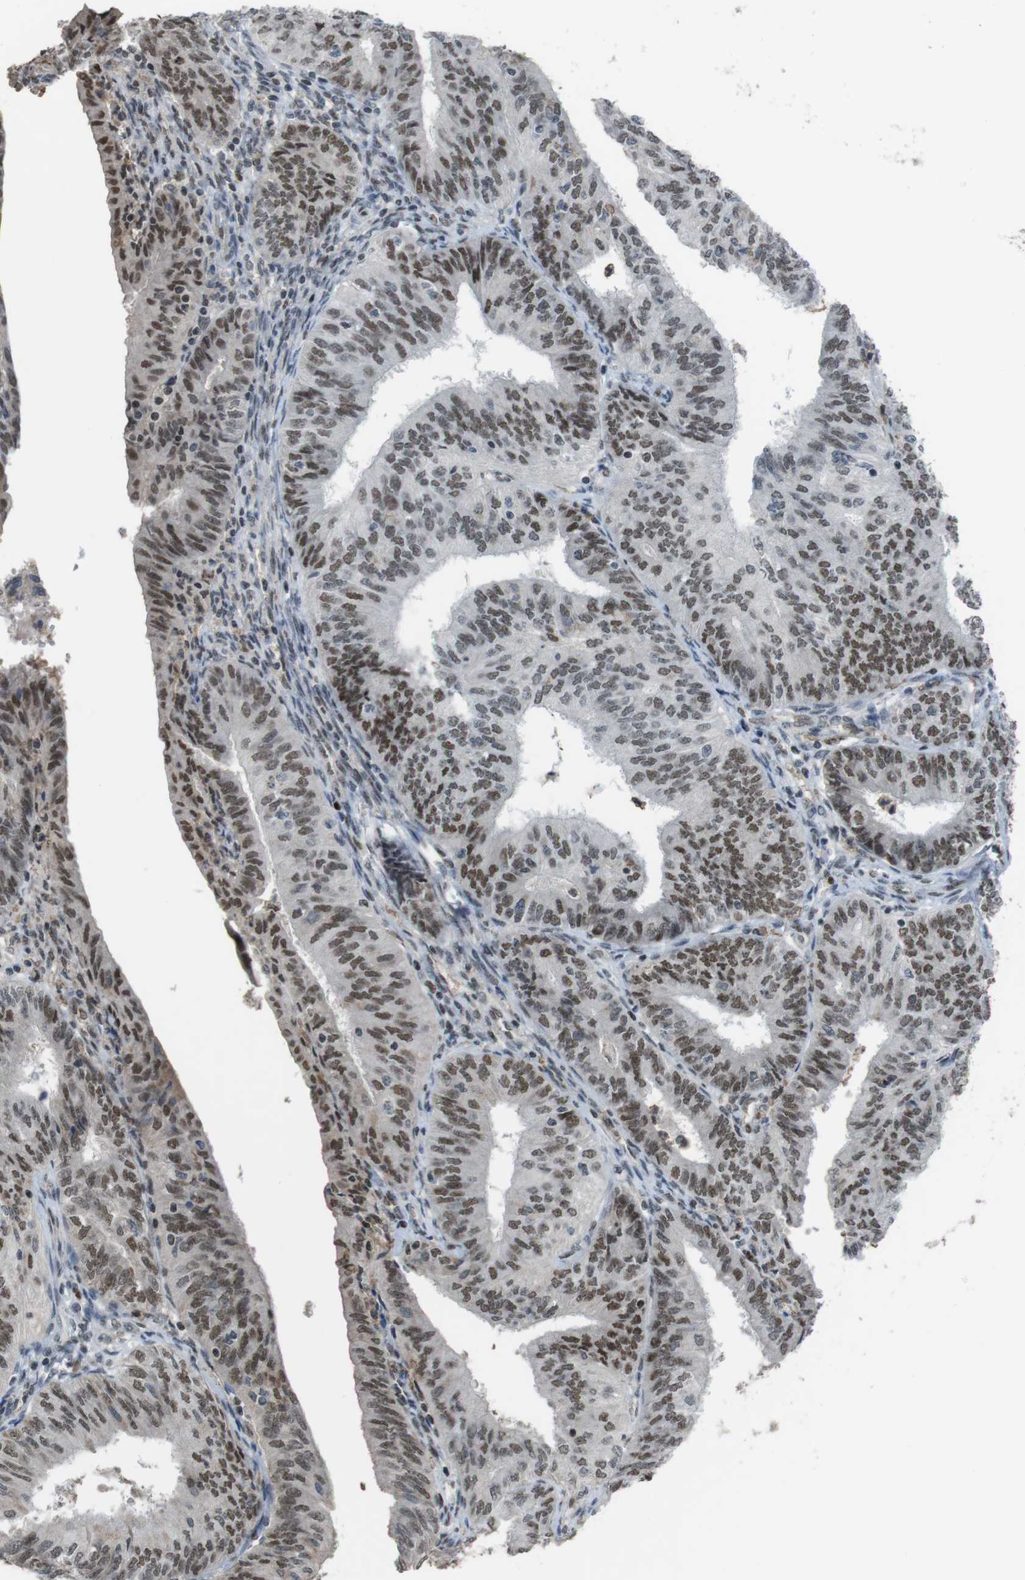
{"staining": {"intensity": "moderate", "quantity": ">75%", "location": "nuclear"}, "tissue": "endometrial cancer", "cell_type": "Tumor cells", "image_type": "cancer", "snomed": [{"axis": "morphology", "description": "Adenocarcinoma, NOS"}, {"axis": "topography", "description": "Endometrium"}], "caption": "The immunohistochemical stain shows moderate nuclear staining in tumor cells of endometrial cancer tissue.", "gene": "SUB1", "patient": {"sex": "female", "age": 58}}